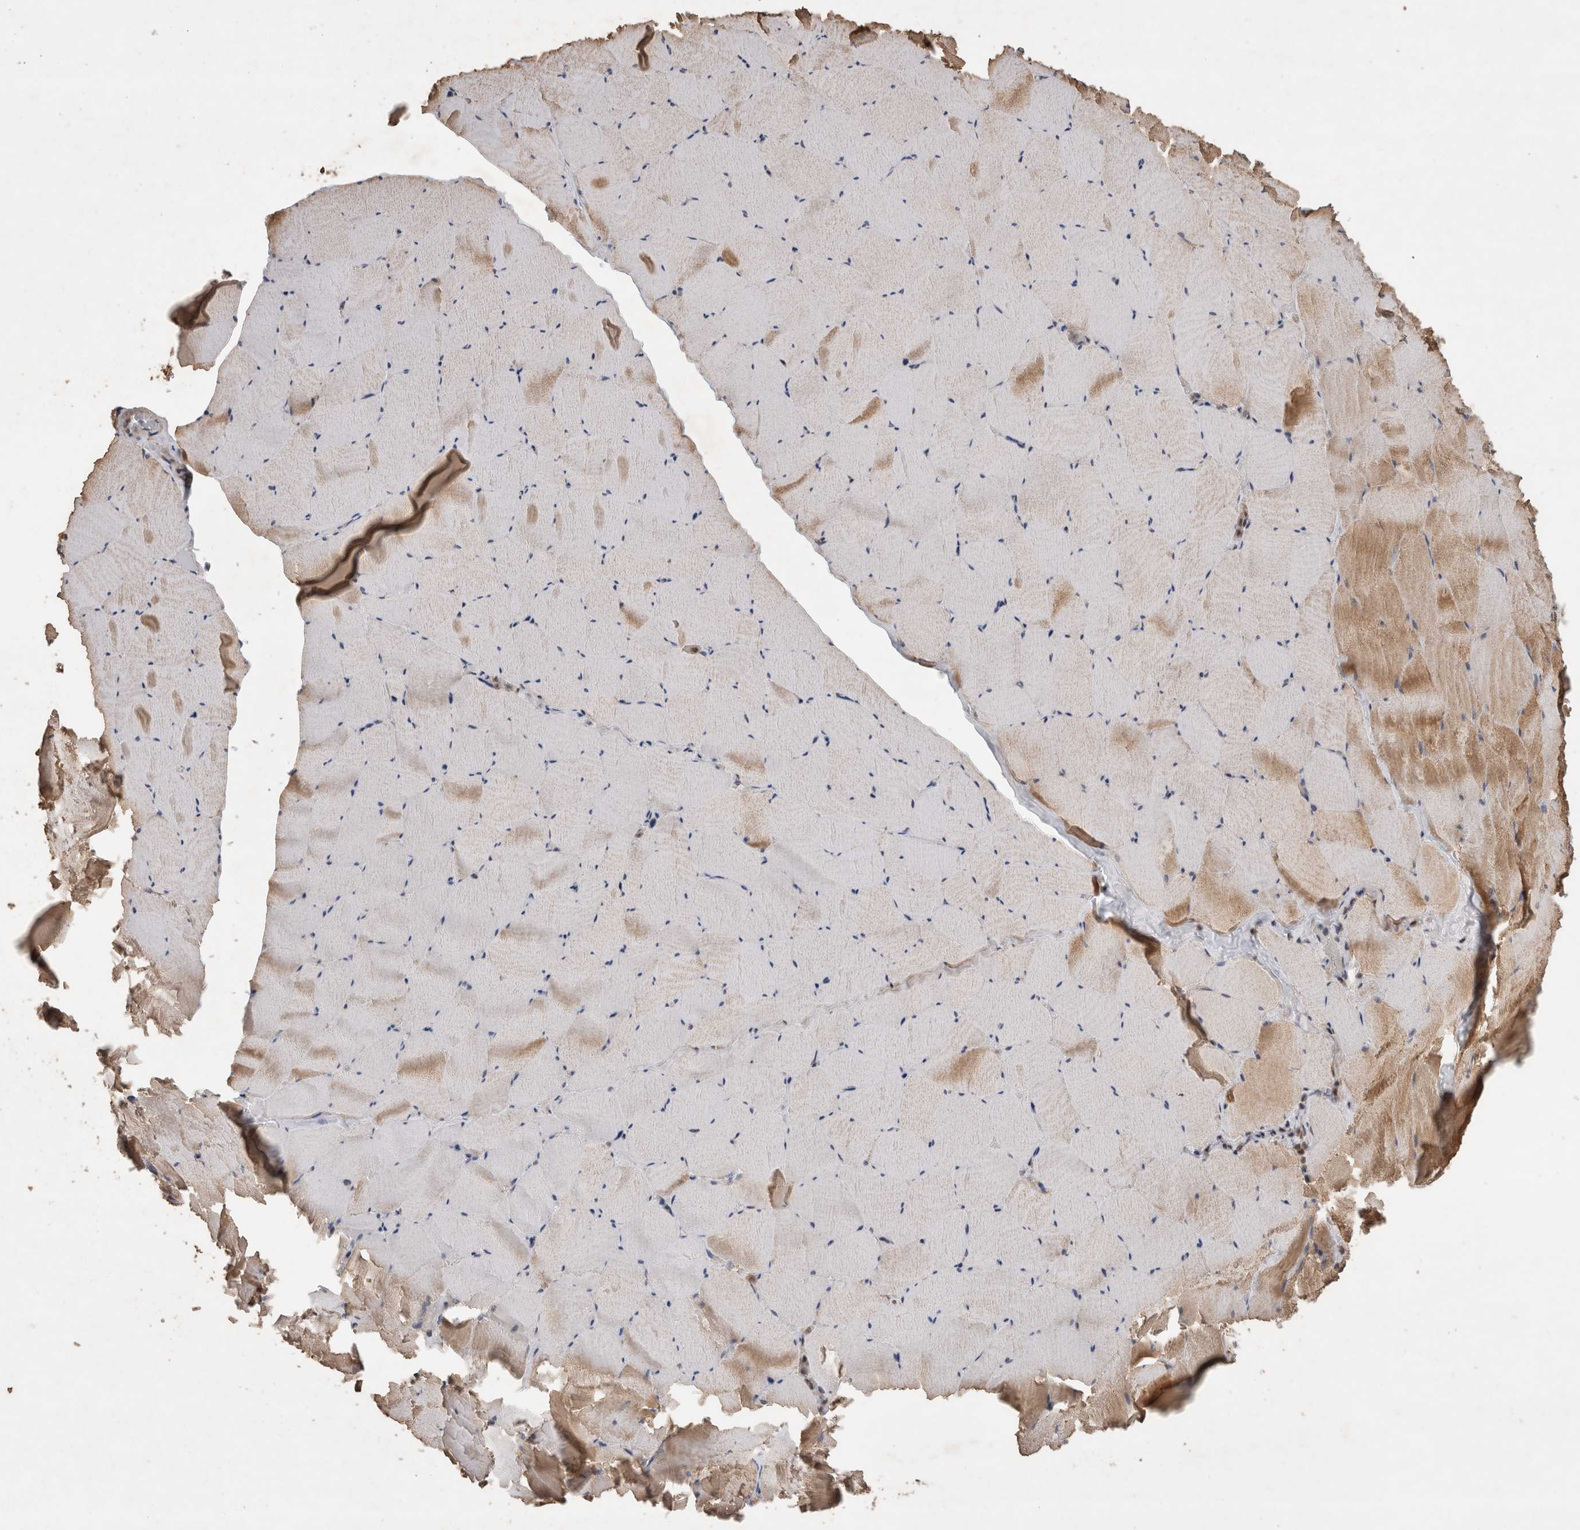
{"staining": {"intensity": "moderate", "quantity": "25%-75%", "location": "cytoplasmic/membranous"}, "tissue": "skeletal muscle", "cell_type": "Myocytes", "image_type": "normal", "snomed": [{"axis": "morphology", "description": "Normal tissue, NOS"}, {"axis": "topography", "description": "Skeletal muscle"}], "caption": "Immunohistochemistry of normal skeletal muscle reveals medium levels of moderate cytoplasmic/membranous positivity in about 25%-75% of myocytes.", "gene": "OTUD7B", "patient": {"sex": "male", "age": 62}}